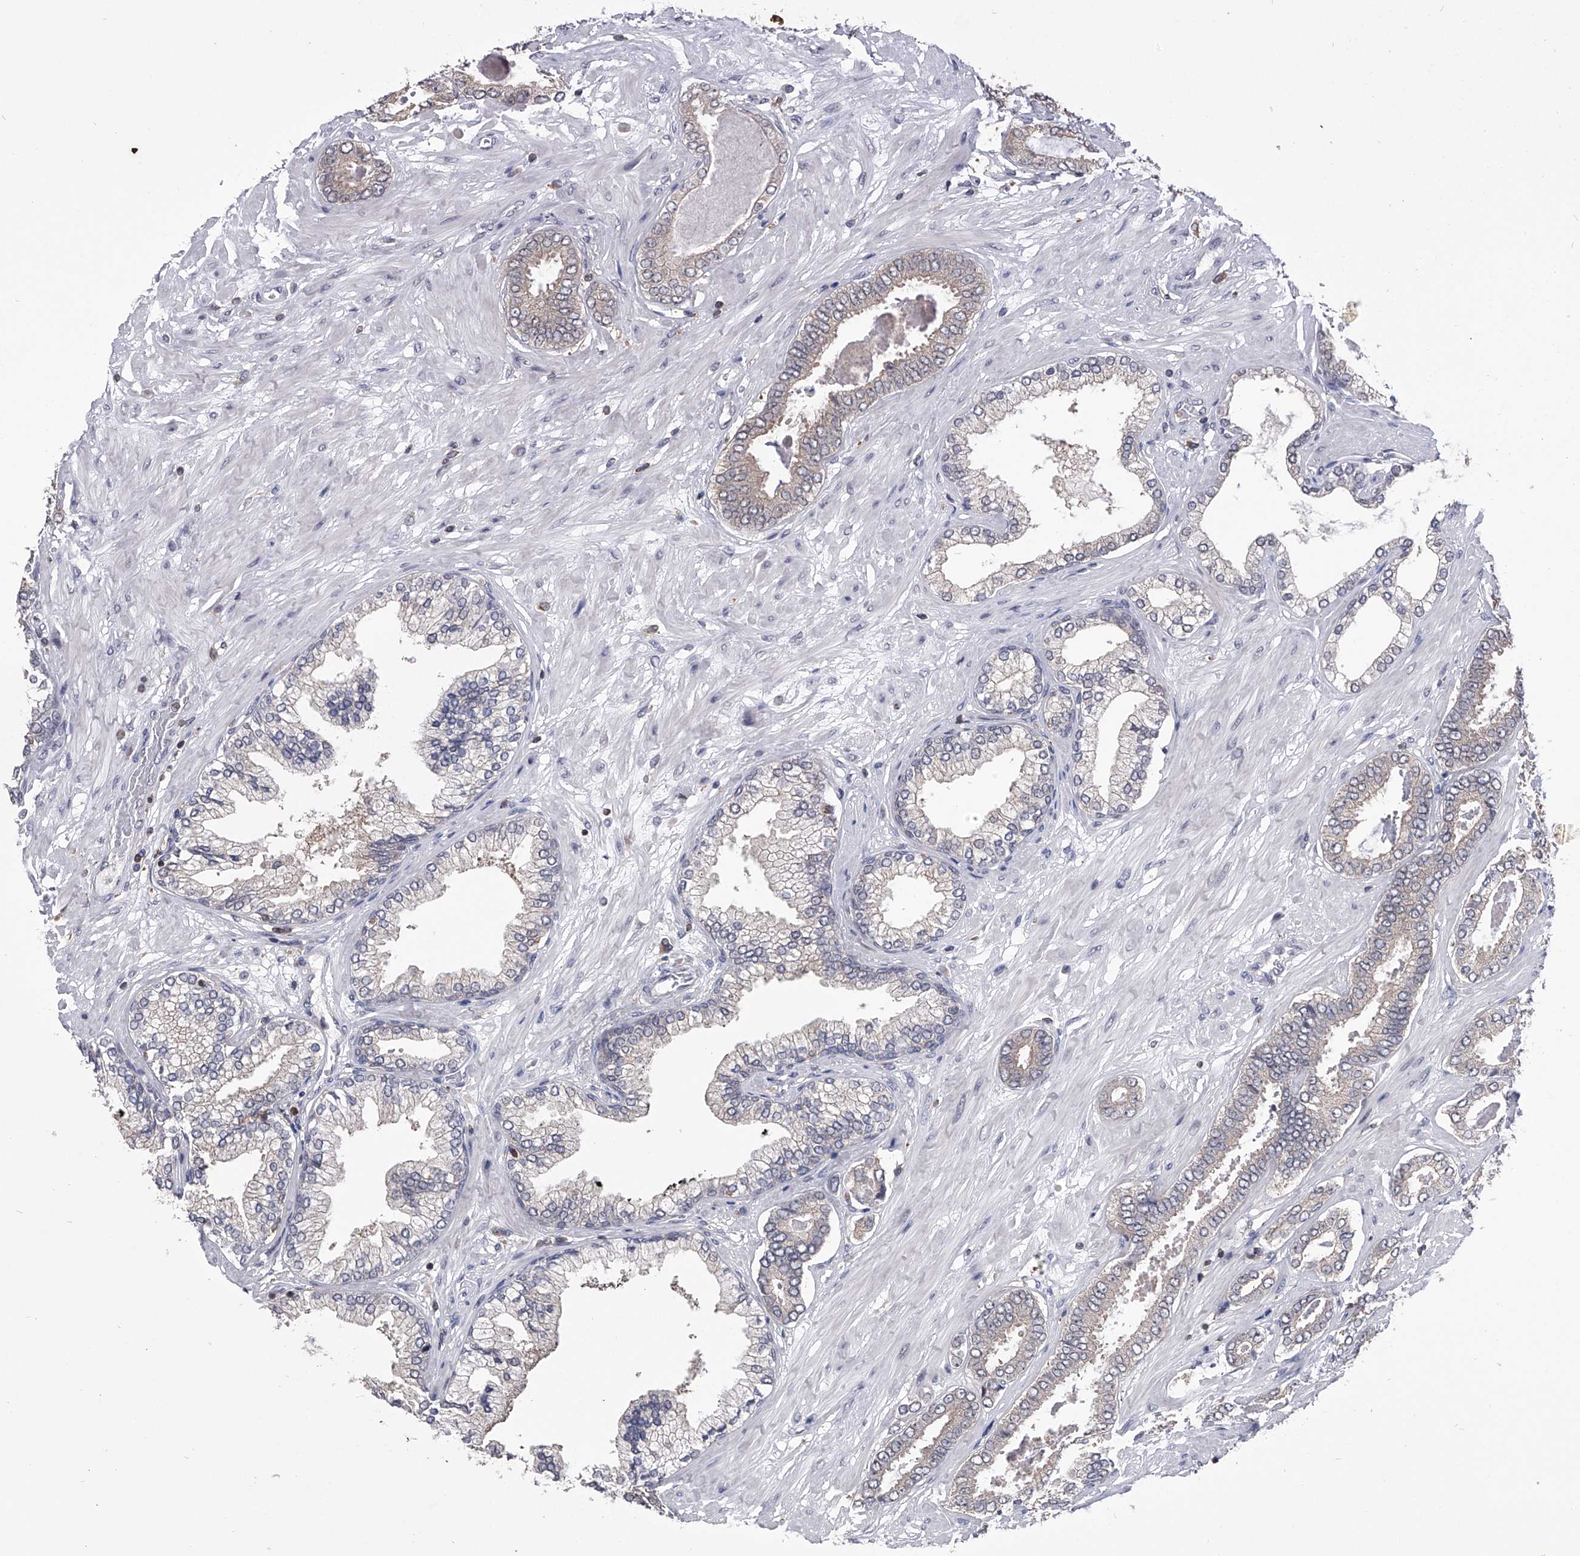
{"staining": {"intensity": "negative", "quantity": "none", "location": "none"}, "tissue": "prostate cancer", "cell_type": "Tumor cells", "image_type": "cancer", "snomed": [{"axis": "morphology", "description": "Adenocarcinoma, Low grade"}, {"axis": "topography", "description": "Prostate"}], "caption": "This is an immunohistochemistry photomicrograph of prostate adenocarcinoma (low-grade). There is no expression in tumor cells.", "gene": "PAN3", "patient": {"sex": "male", "age": 71}}